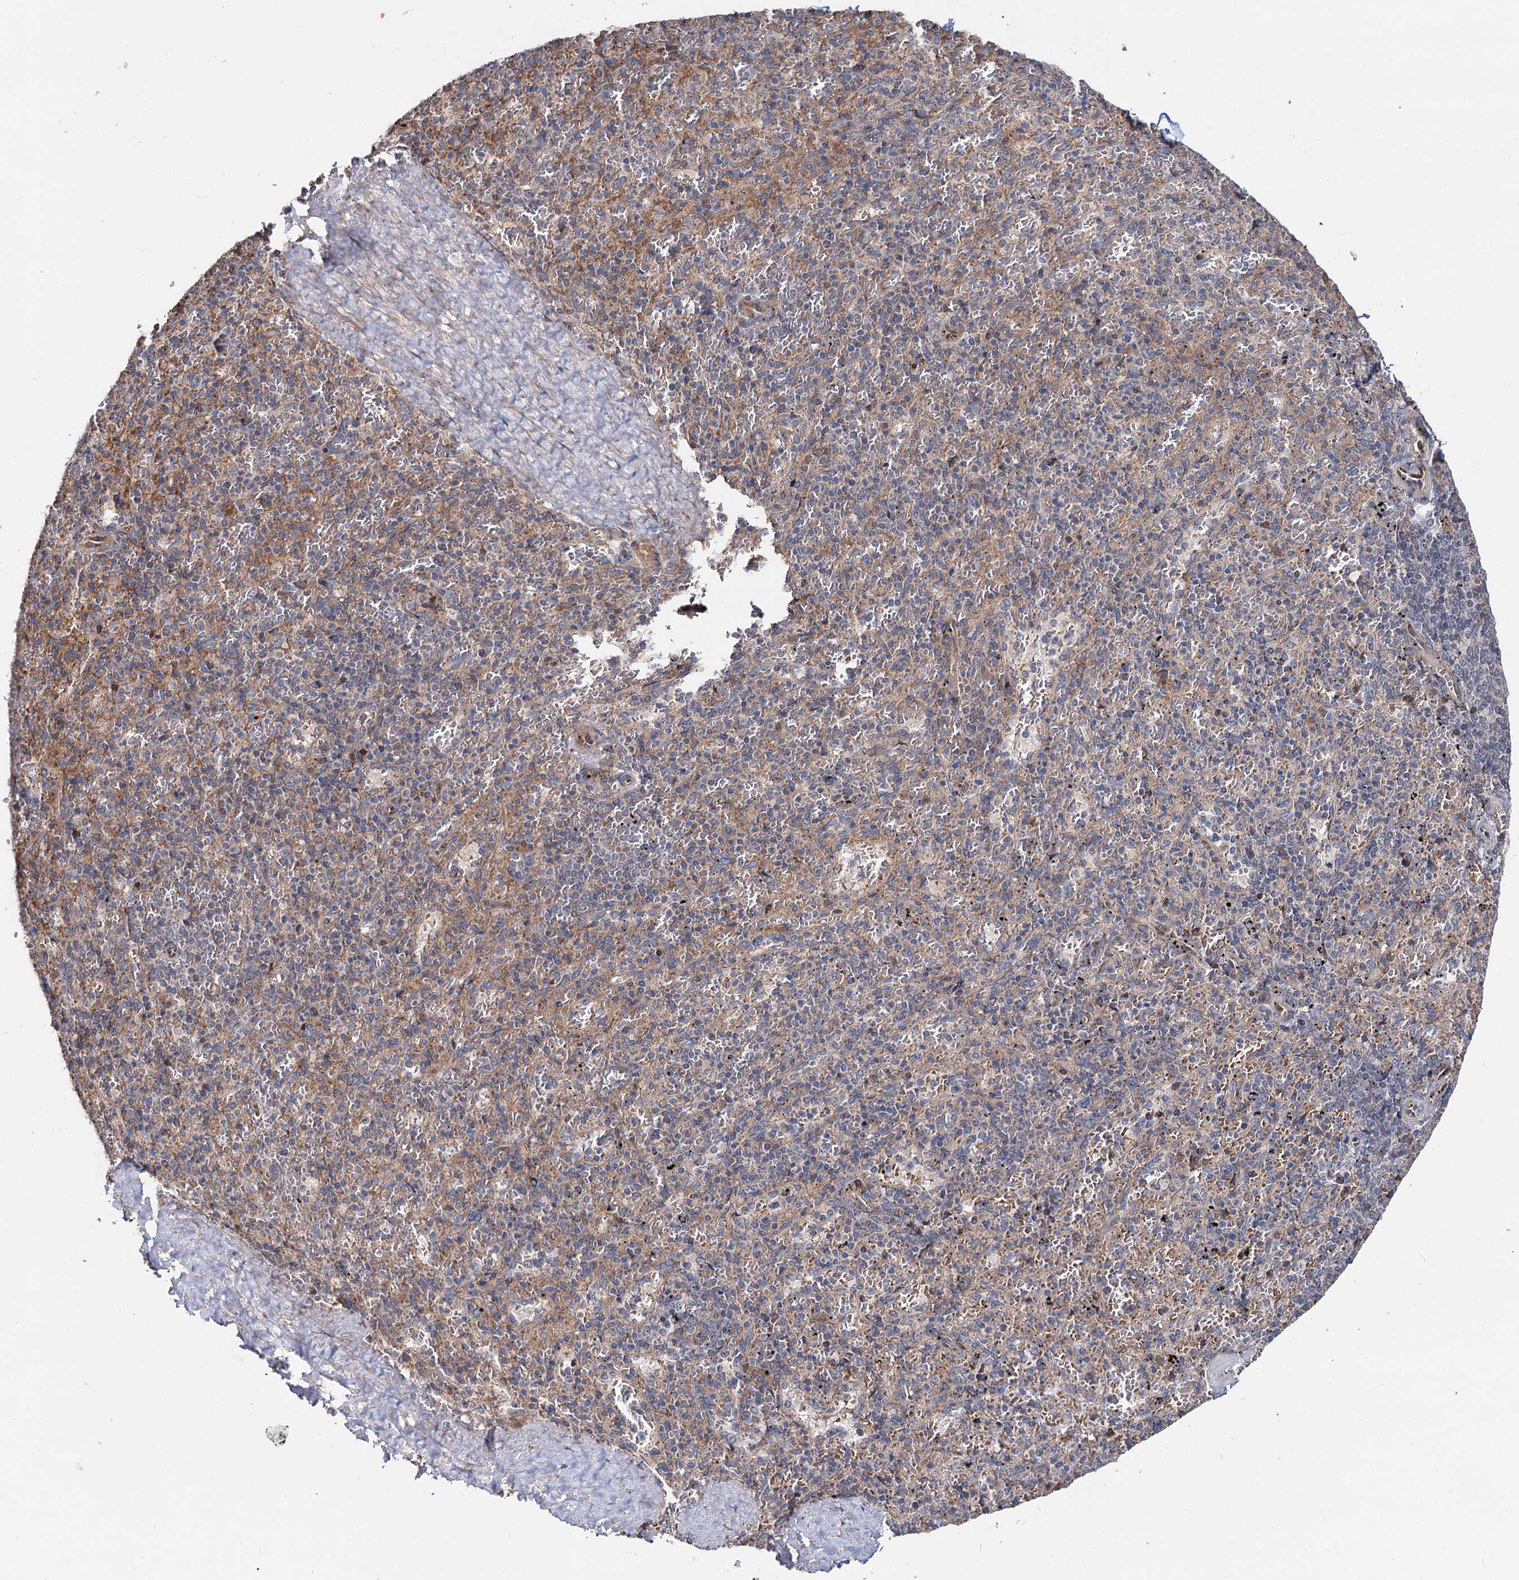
{"staining": {"intensity": "moderate", "quantity": "<25%", "location": "cytoplasmic/membranous"}, "tissue": "spleen", "cell_type": "Cells in red pulp", "image_type": "normal", "snomed": [{"axis": "morphology", "description": "Normal tissue, NOS"}, {"axis": "topography", "description": "Spleen"}], "caption": "About <25% of cells in red pulp in normal human spleen exhibit moderate cytoplasmic/membranous protein expression as visualized by brown immunohistochemical staining.", "gene": "PTDSS2", "patient": {"sex": "male", "age": 82}}